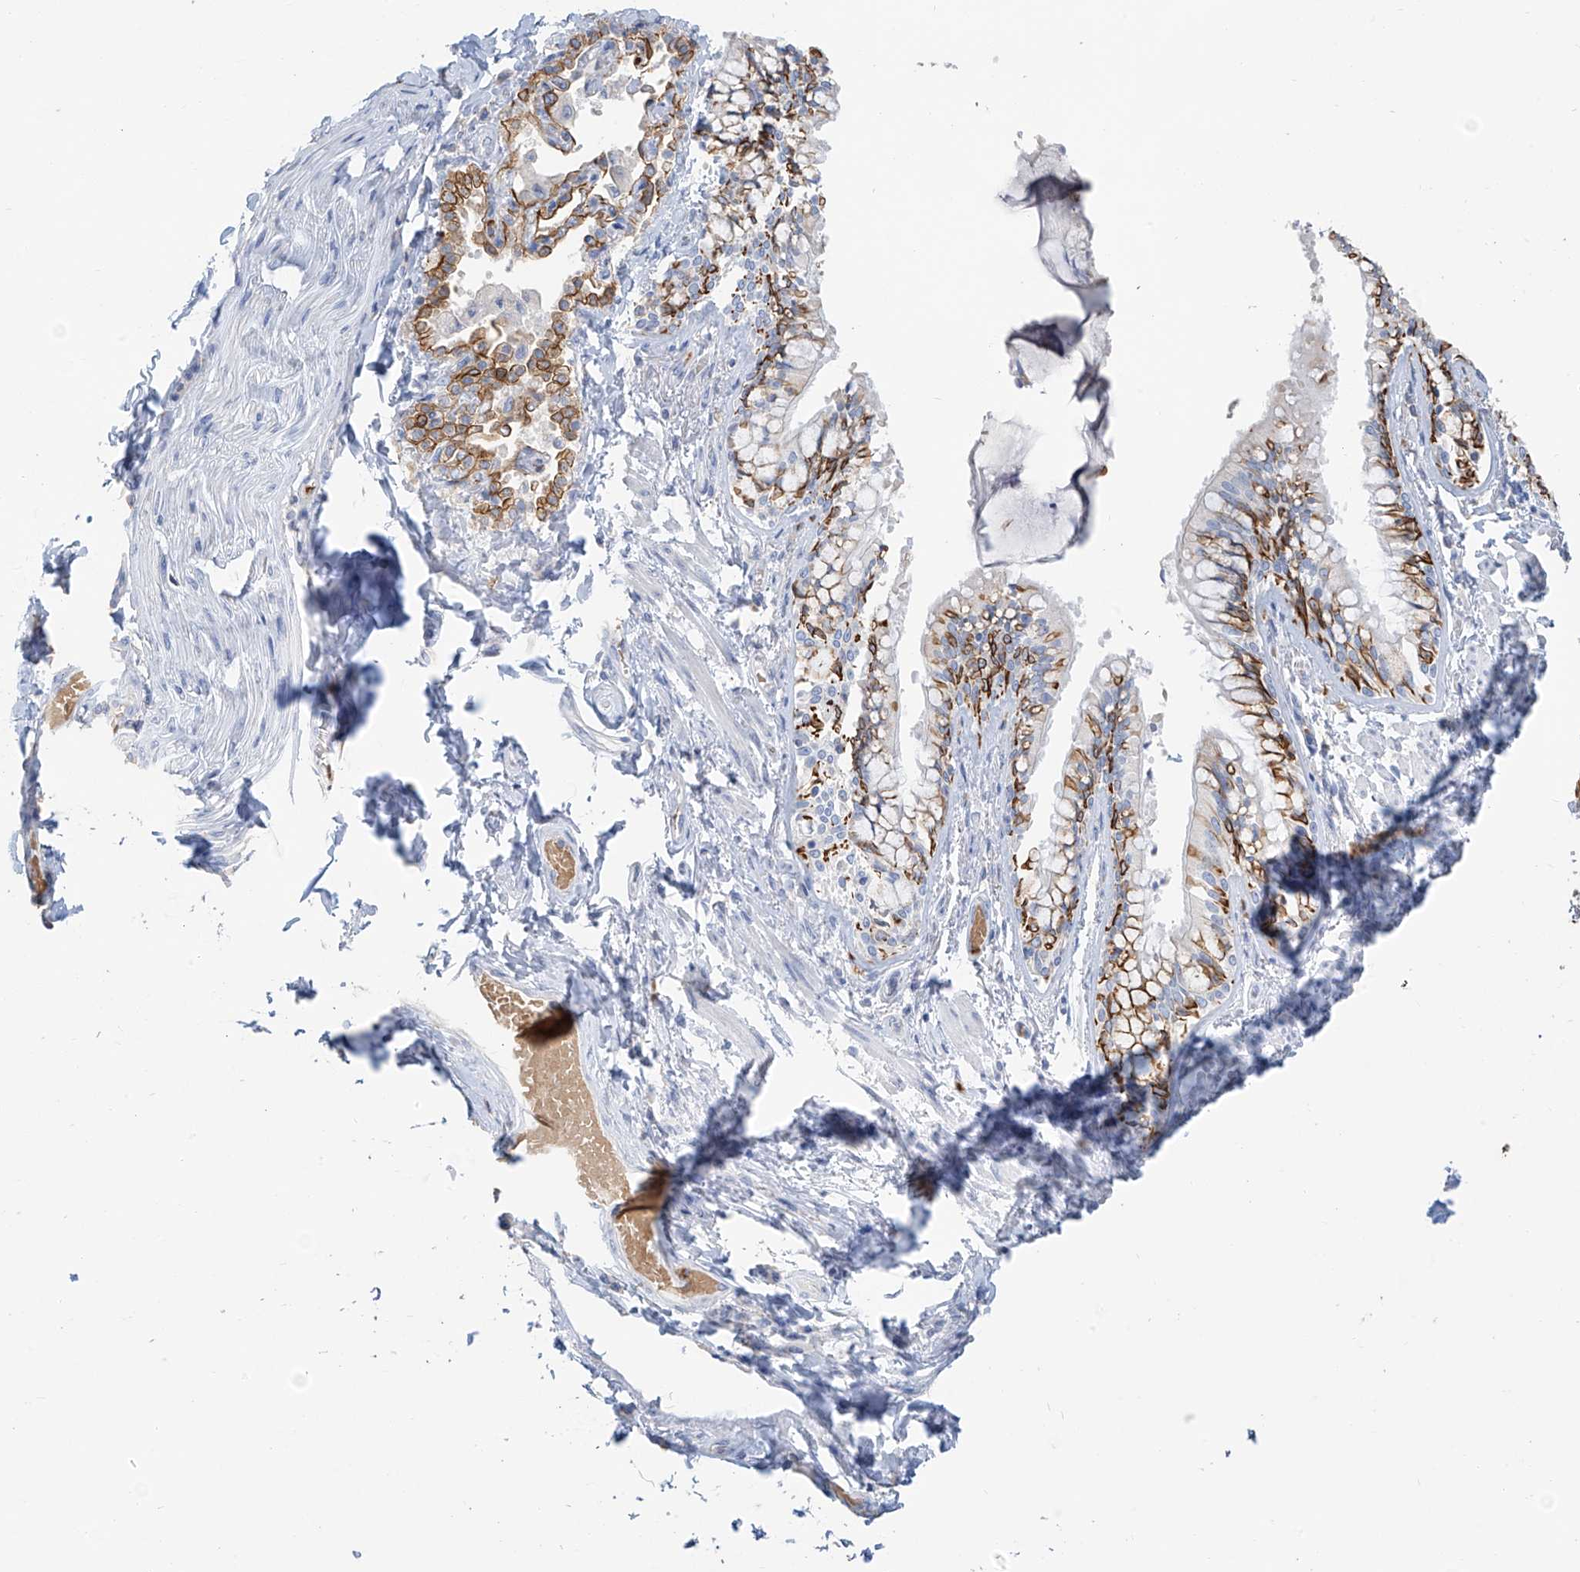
{"staining": {"intensity": "moderate", "quantity": "25%-75%", "location": "cytoplasmic/membranous"}, "tissue": "bronchus", "cell_type": "Respiratory epithelial cells", "image_type": "normal", "snomed": [{"axis": "morphology", "description": "Normal tissue, NOS"}, {"axis": "morphology", "description": "Inflammation, NOS"}, {"axis": "topography", "description": "Lung"}], "caption": "Moderate cytoplasmic/membranous positivity for a protein is appreciated in about 25%-75% of respiratory epithelial cells of normal bronchus using IHC.", "gene": "PAFAH1B3", "patient": {"sex": "female", "age": 46}}